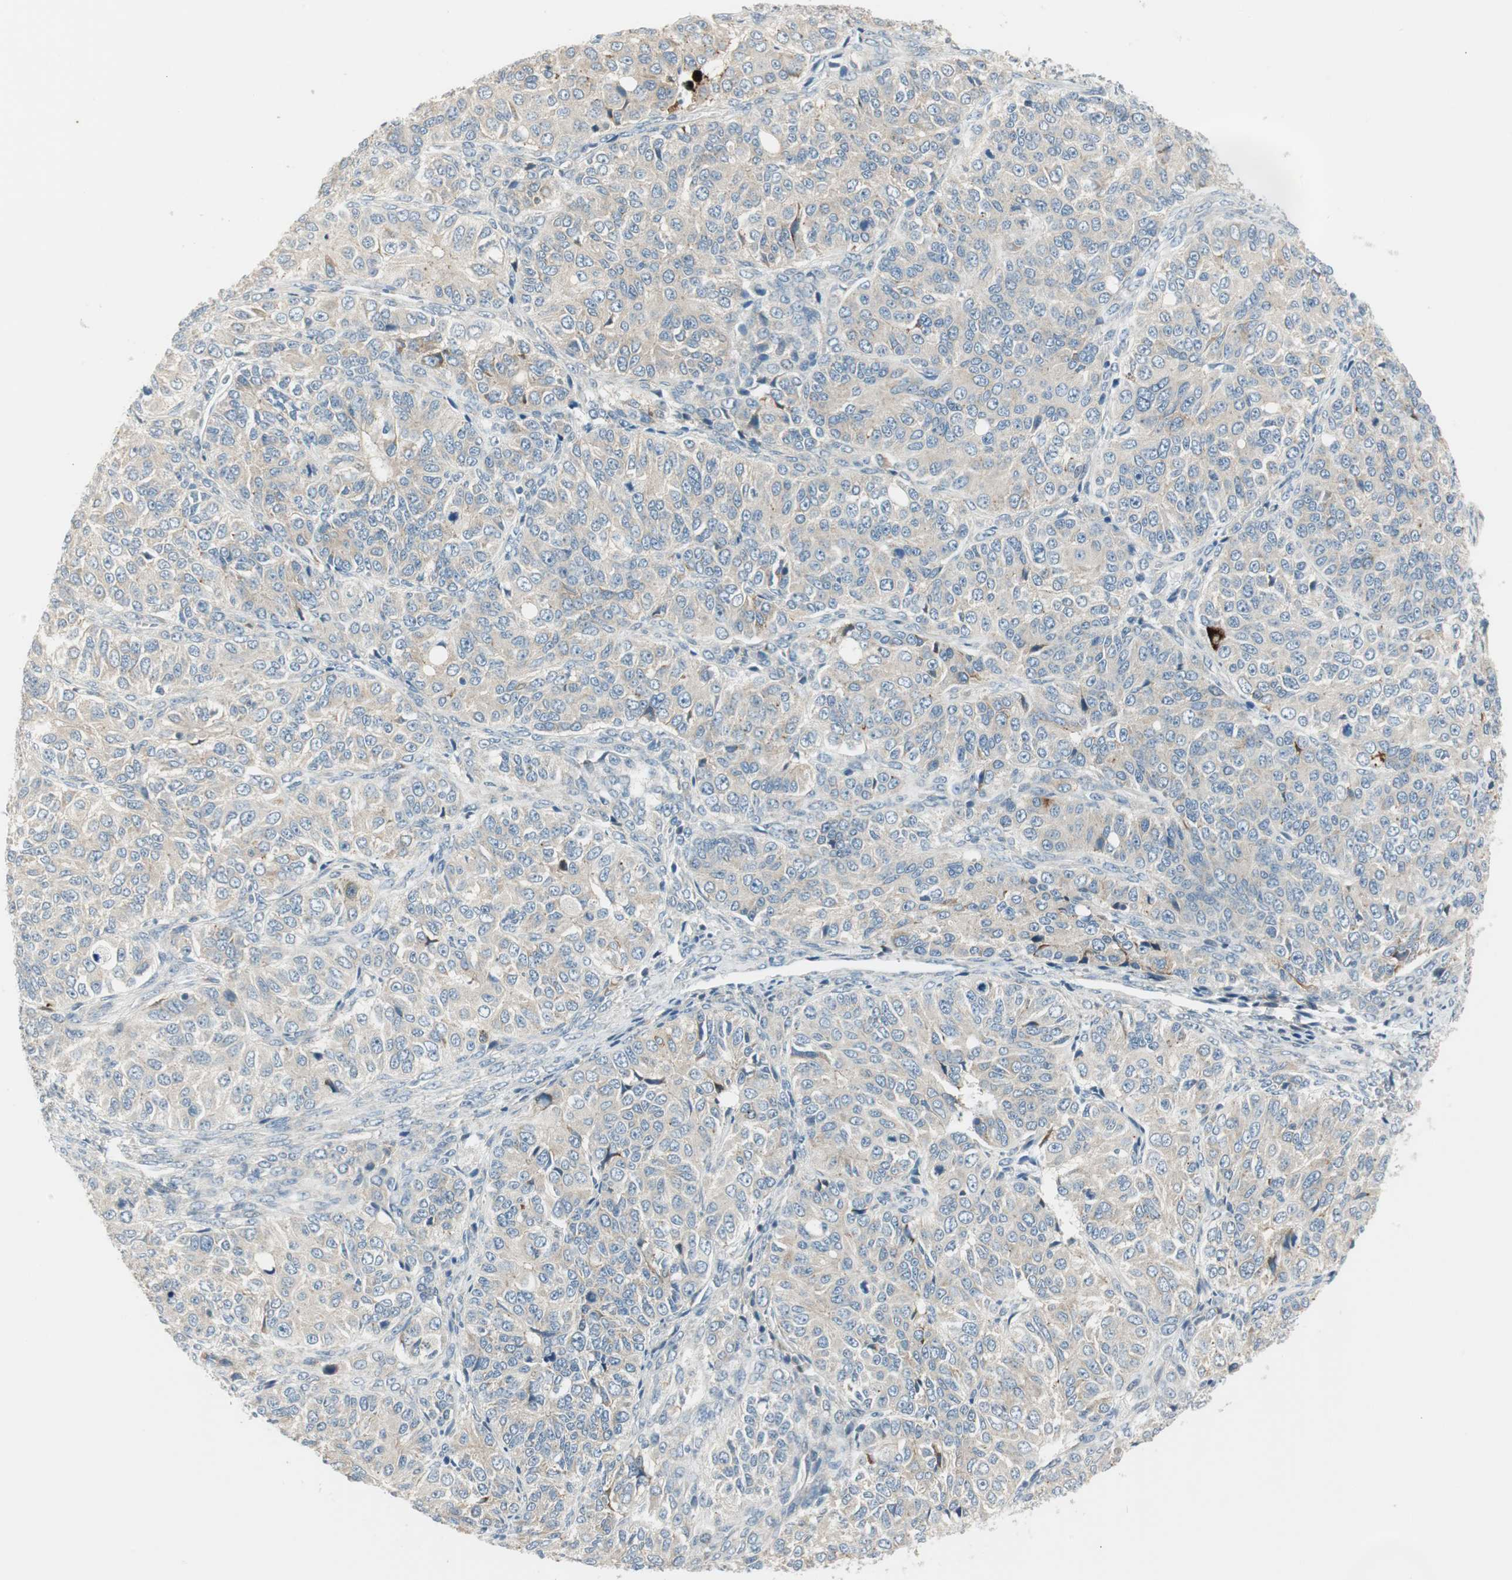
{"staining": {"intensity": "weak", "quantity": "<25%", "location": "cytoplasmic/membranous"}, "tissue": "ovarian cancer", "cell_type": "Tumor cells", "image_type": "cancer", "snomed": [{"axis": "morphology", "description": "Carcinoma, endometroid"}, {"axis": "topography", "description": "Ovary"}], "caption": "The photomicrograph exhibits no significant staining in tumor cells of ovarian endometroid carcinoma.", "gene": "PCDHB15", "patient": {"sex": "female", "age": 51}}